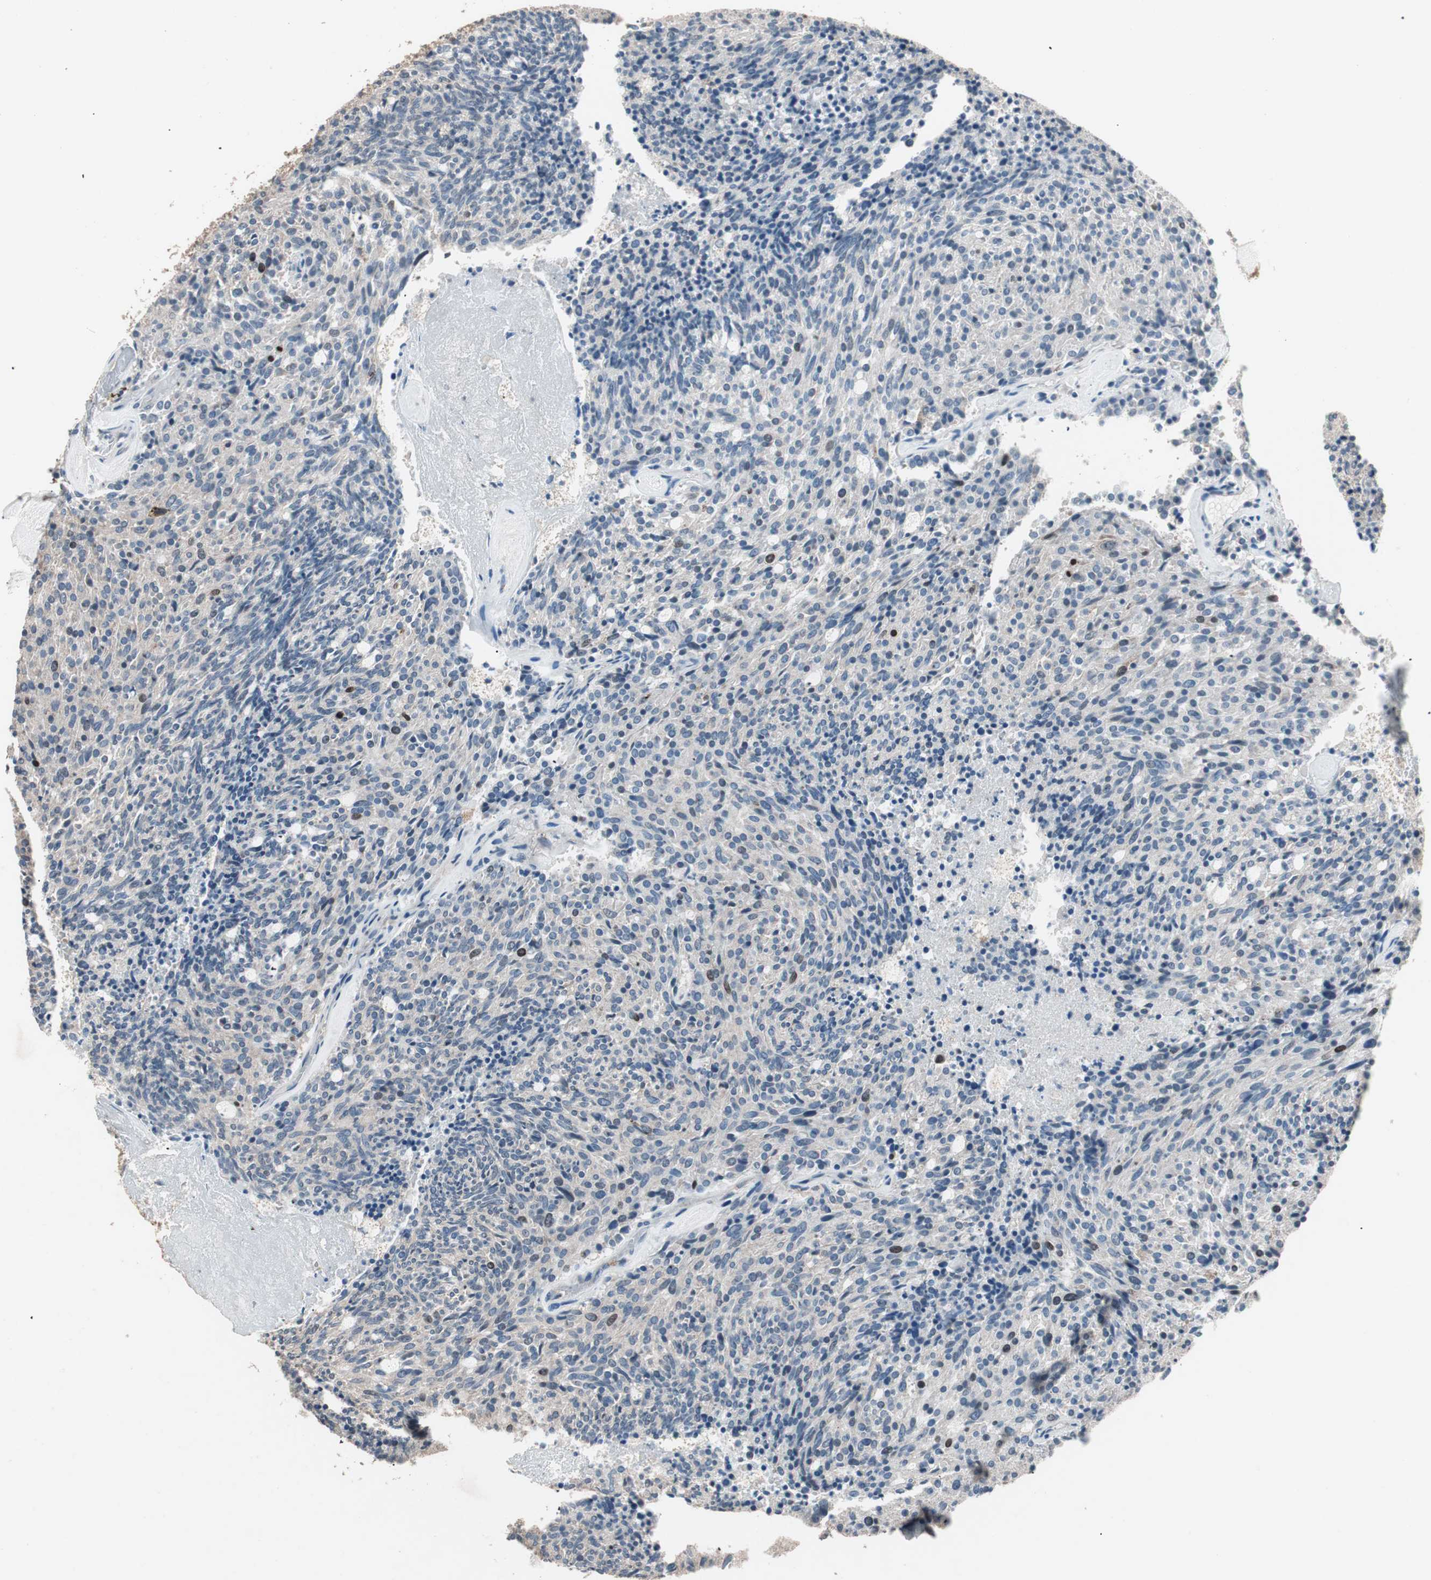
{"staining": {"intensity": "moderate", "quantity": "<25%", "location": "cytoplasmic/membranous,nuclear"}, "tissue": "carcinoid", "cell_type": "Tumor cells", "image_type": "cancer", "snomed": [{"axis": "morphology", "description": "Carcinoid, malignant, NOS"}, {"axis": "topography", "description": "Pancreas"}], "caption": "Immunohistochemical staining of malignant carcinoid displays low levels of moderate cytoplasmic/membranous and nuclear expression in approximately <25% of tumor cells. (DAB (3,3'-diaminobenzidine) = brown stain, brightfield microscopy at high magnification).", "gene": "NFRKB", "patient": {"sex": "female", "age": 54}}